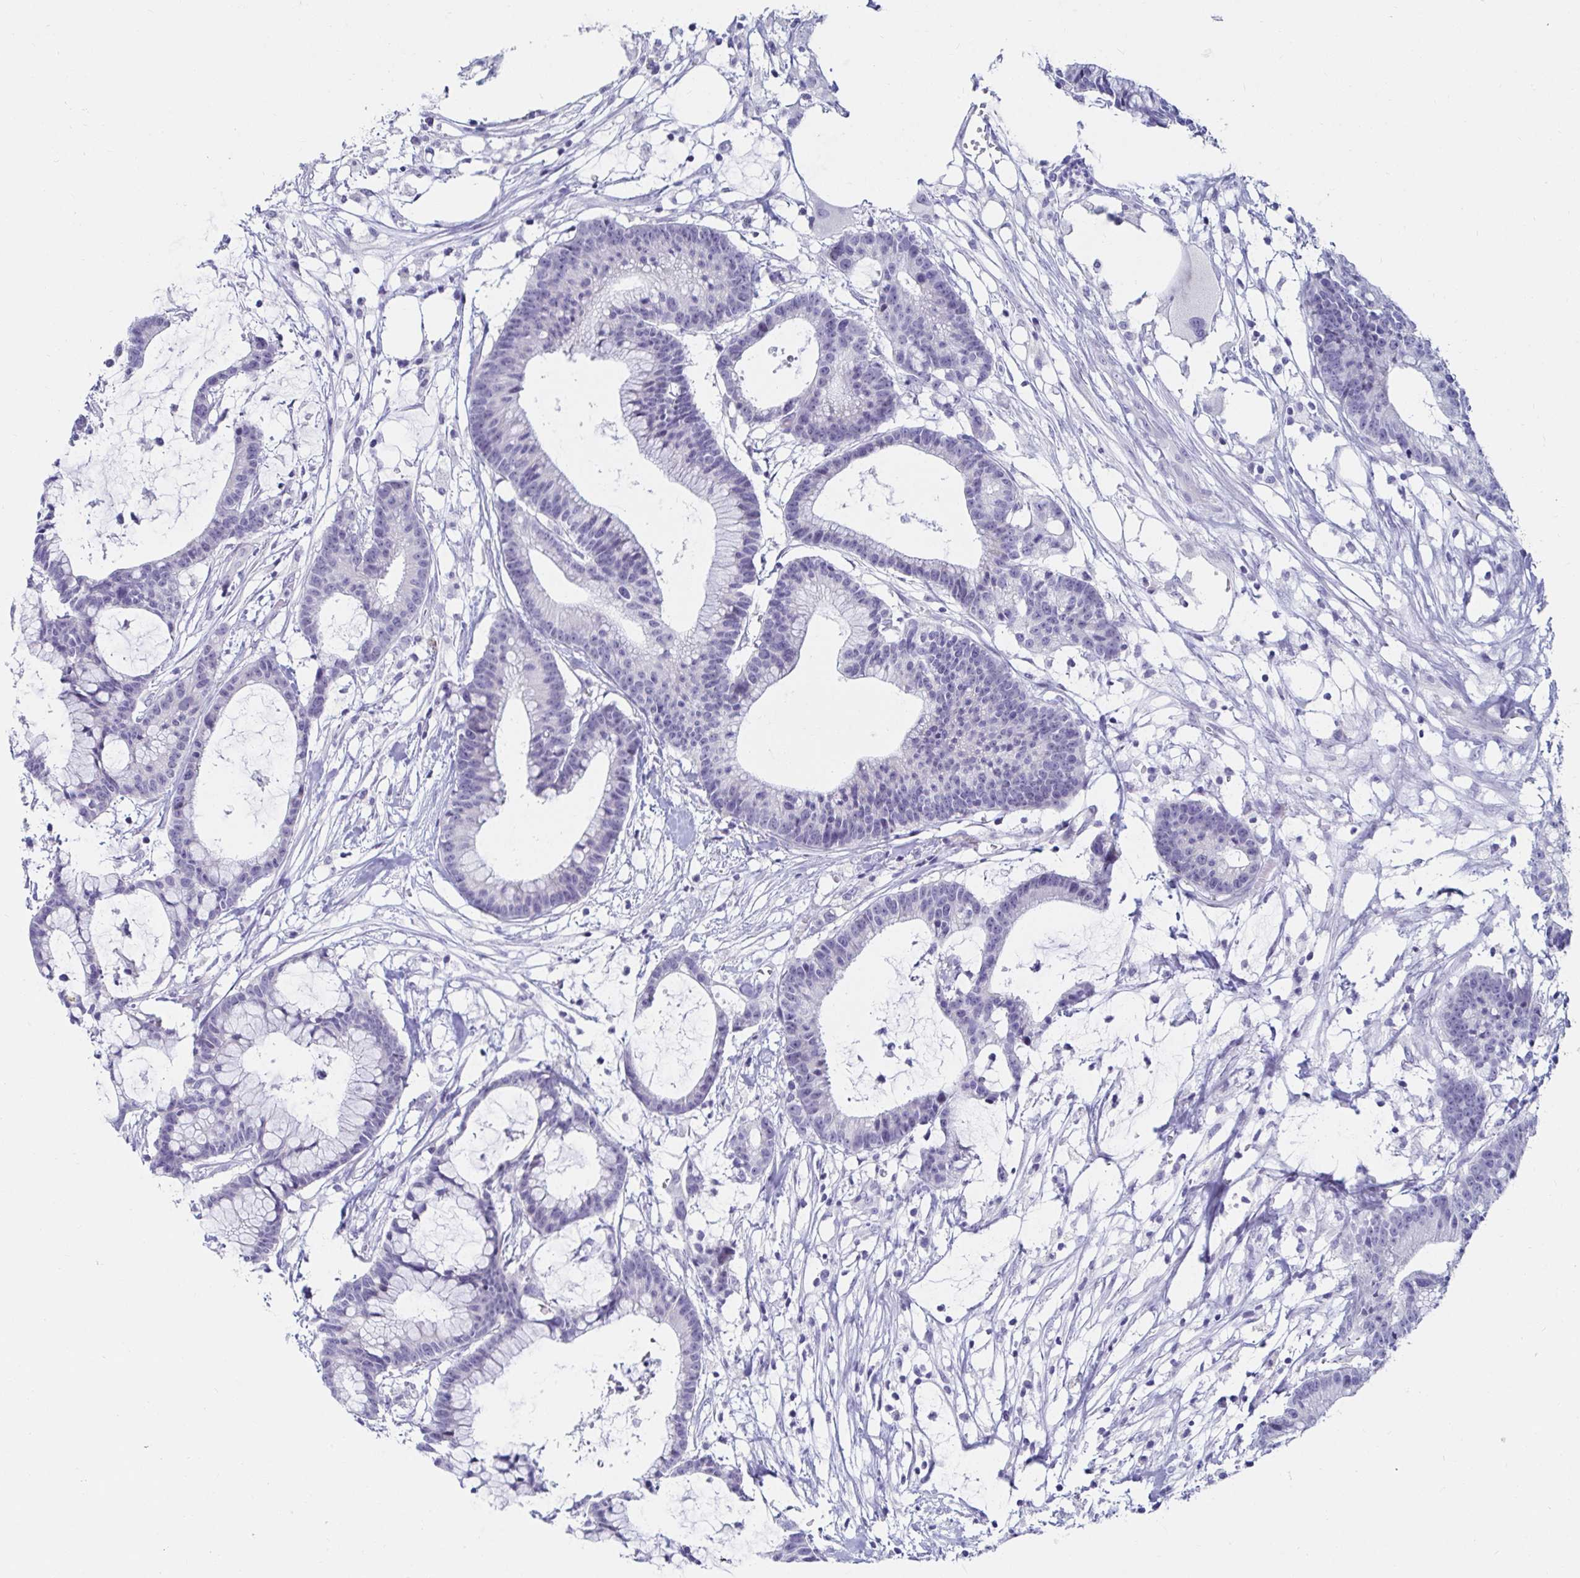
{"staining": {"intensity": "negative", "quantity": "none", "location": "none"}, "tissue": "colorectal cancer", "cell_type": "Tumor cells", "image_type": "cancer", "snomed": [{"axis": "morphology", "description": "Adenocarcinoma, NOS"}, {"axis": "topography", "description": "Colon"}], "caption": "Protein analysis of colorectal adenocarcinoma displays no significant expression in tumor cells.", "gene": "OR10K1", "patient": {"sex": "female", "age": 78}}